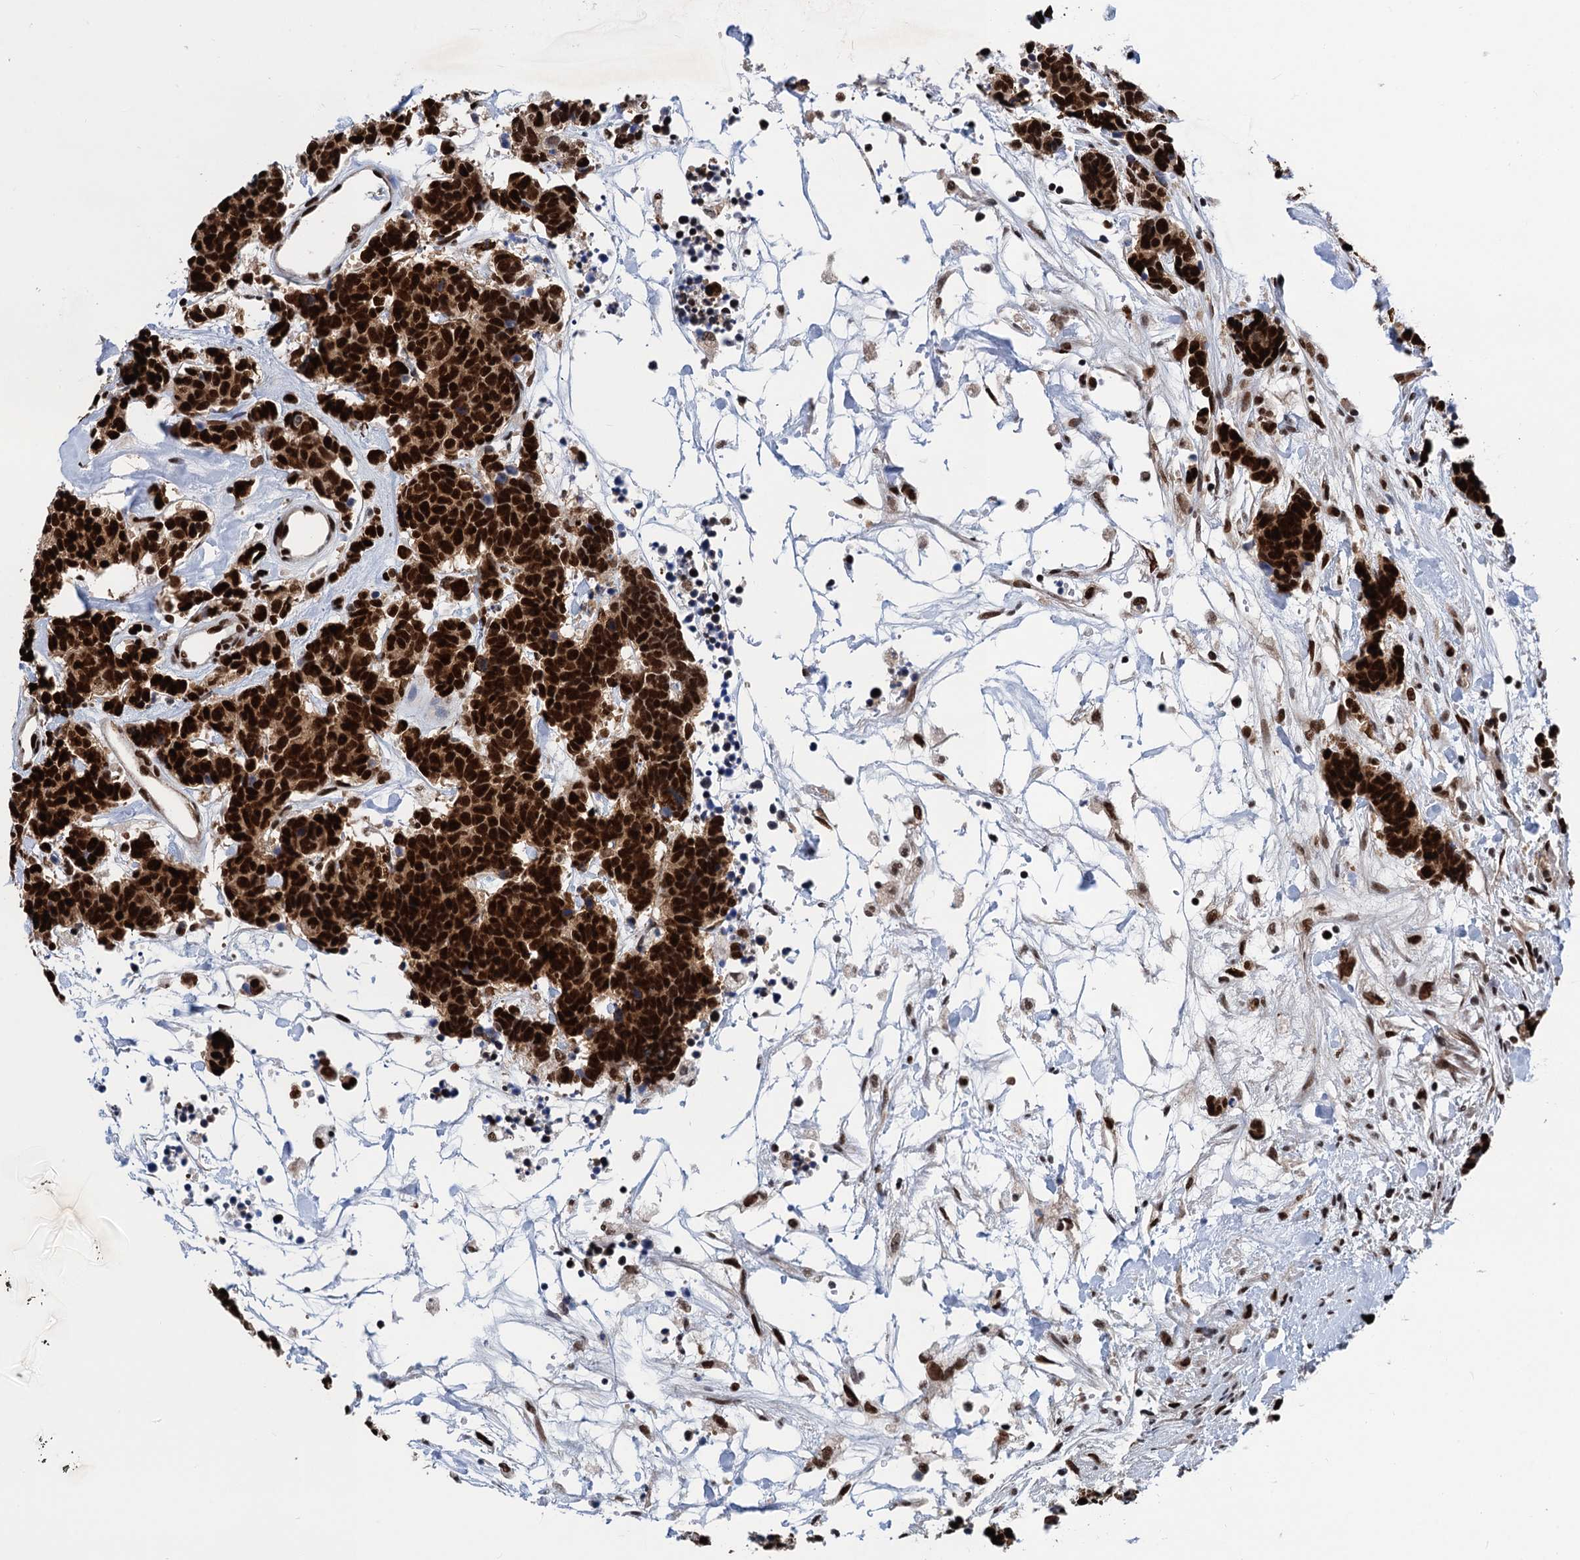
{"staining": {"intensity": "strong", "quantity": ">75%", "location": "nuclear"}, "tissue": "carcinoid", "cell_type": "Tumor cells", "image_type": "cancer", "snomed": [{"axis": "morphology", "description": "Carcinoma, NOS"}, {"axis": "morphology", "description": "Carcinoid, malignant, NOS"}, {"axis": "topography", "description": "Urinary bladder"}], "caption": "Human carcinoid stained for a protein (brown) reveals strong nuclear positive expression in about >75% of tumor cells.", "gene": "PPP4R1", "patient": {"sex": "male", "age": 57}}